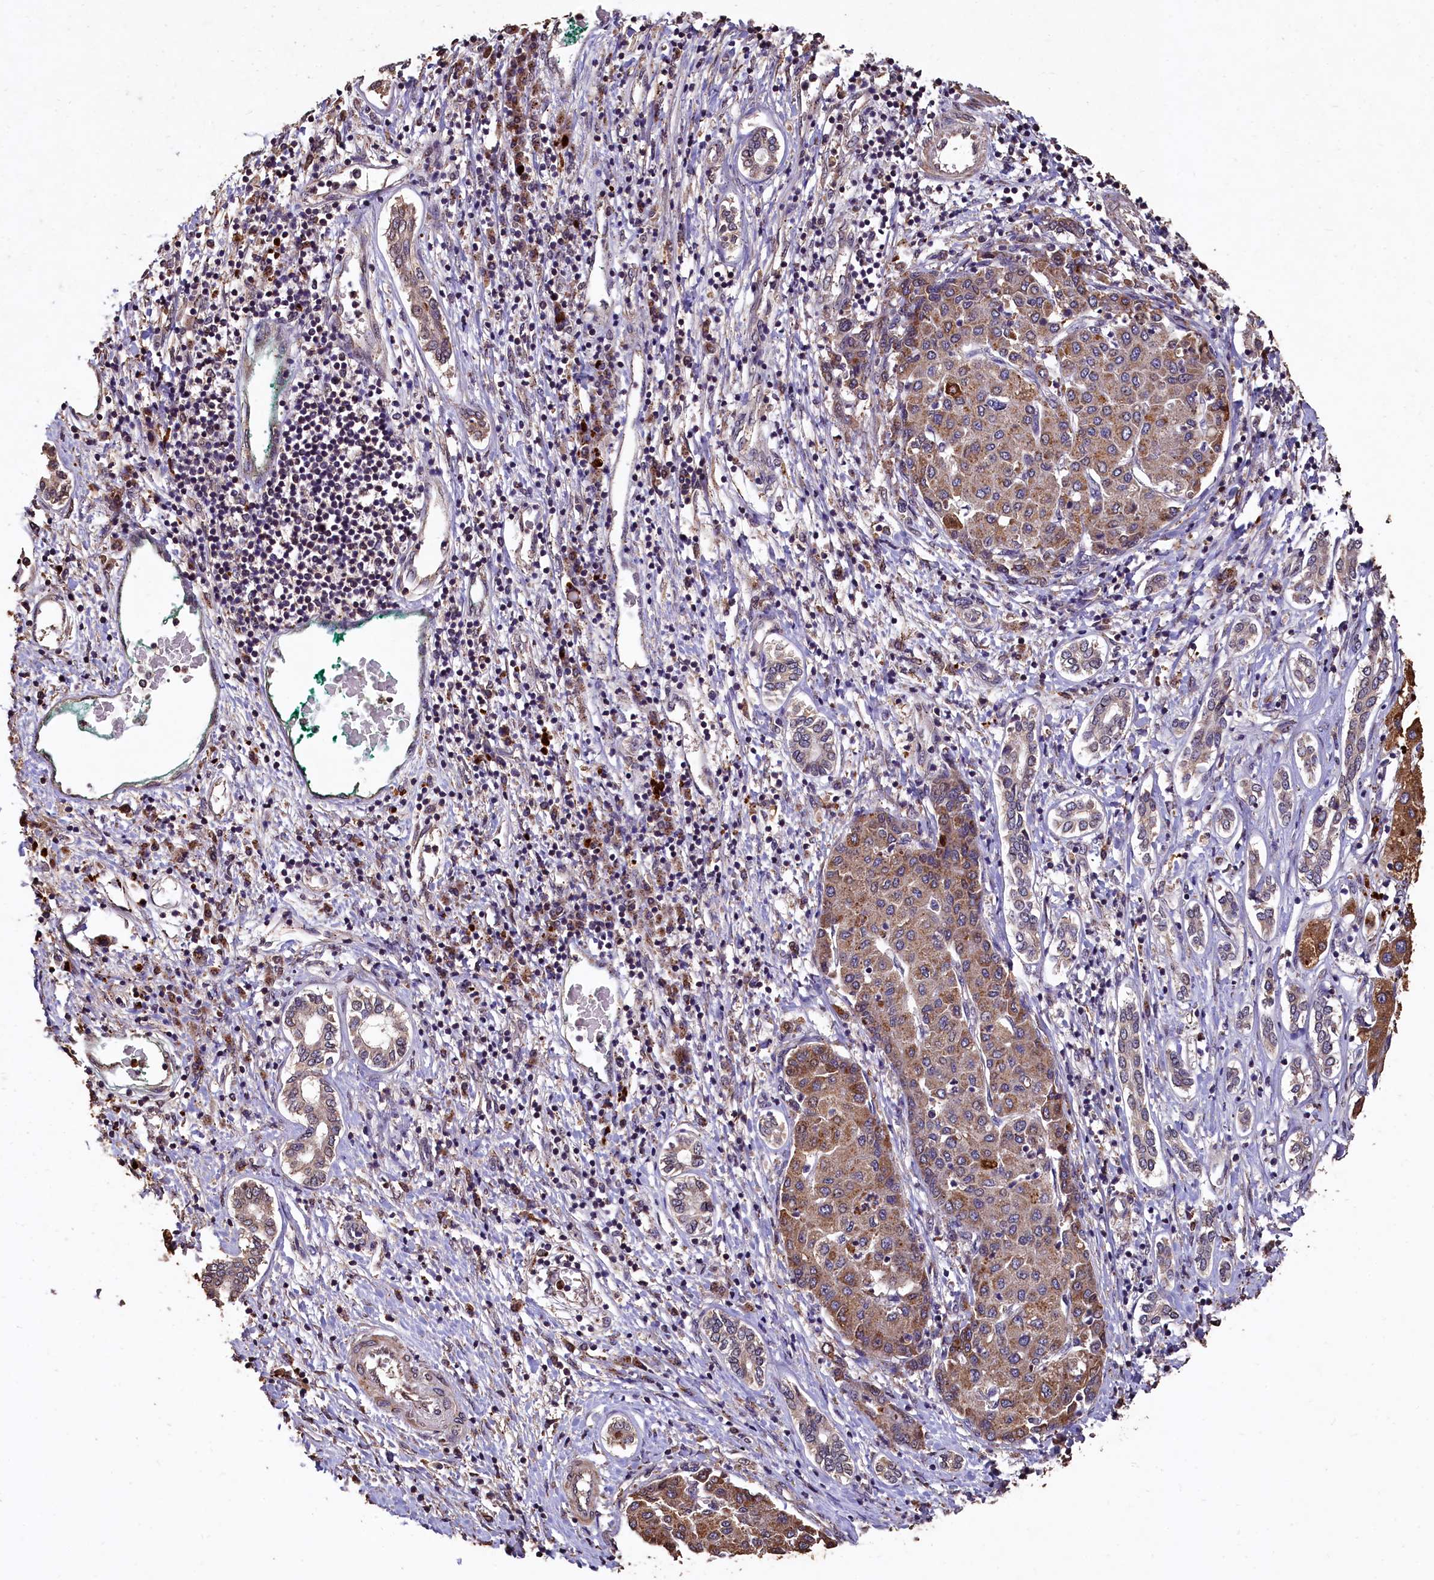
{"staining": {"intensity": "moderate", "quantity": ">75%", "location": "cytoplasmic/membranous"}, "tissue": "liver cancer", "cell_type": "Tumor cells", "image_type": "cancer", "snomed": [{"axis": "morphology", "description": "Carcinoma, Hepatocellular, NOS"}, {"axis": "topography", "description": "Liver"}], "caption": "Liver hepatocellular carcinoma stained for a protein demonstrates moderate cytoplasmic/membranous positivity in tumor cells.", "gene": "LSM4", "patient": {"sex": "male", "age": 65}}